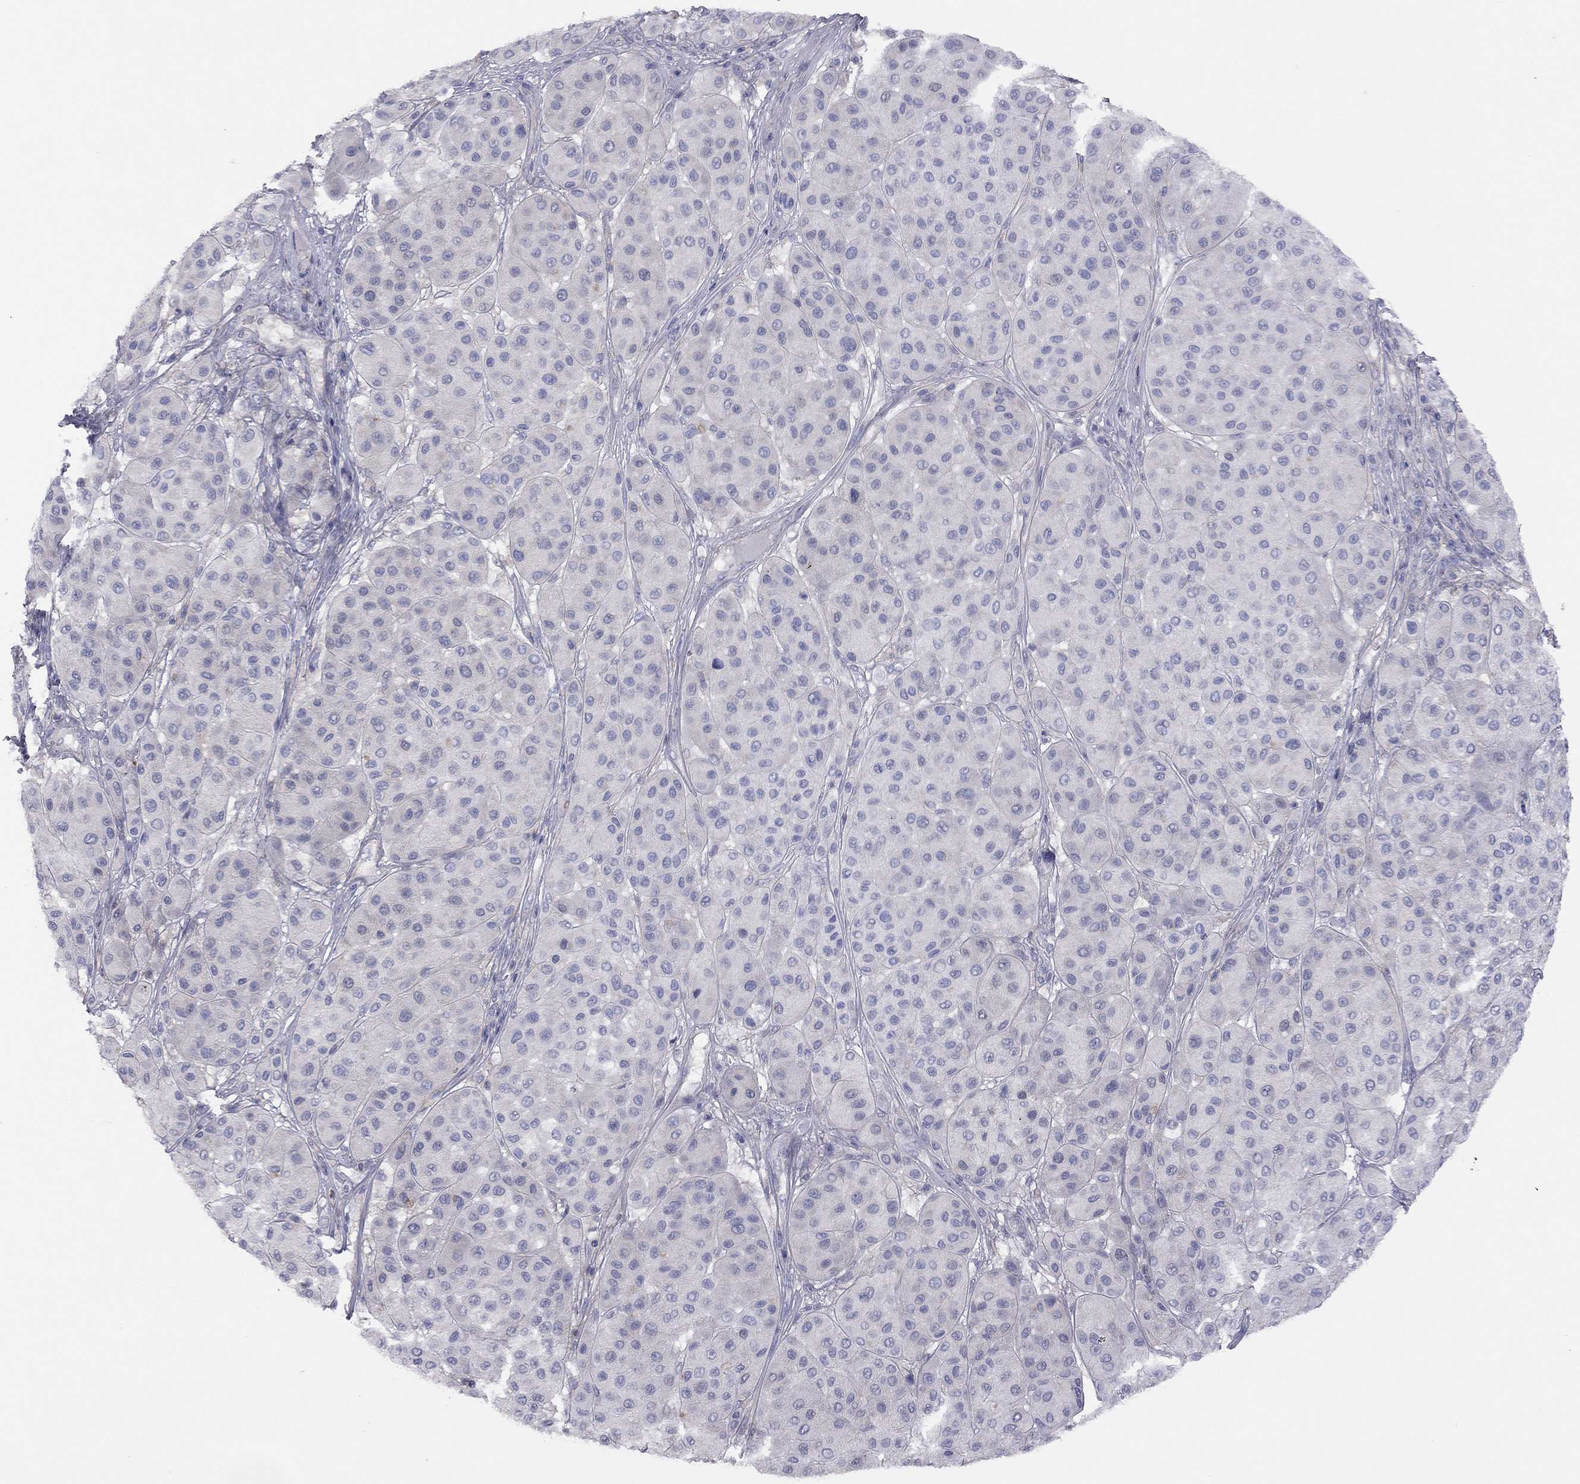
{"staining": {"intensity": "negative", "quantity": "none", "location": "none"}, "tissue": "melanoma", "cell_type": "Tumor cells", "image_type": "cancer", "snomed": [{"axis": "morphology", "description": "Malignant melanoma, Metastatic site"}, {"axis": "topography", "description": "Smooth muscle"}], "caption": "A photomicrograph of malignant melanoma (metastatic site) stained for a protein demonstrates no brown staining in tumor cells.", "gene": "ADCYAP1", "patient": {"sex": "male", "age": 41}}